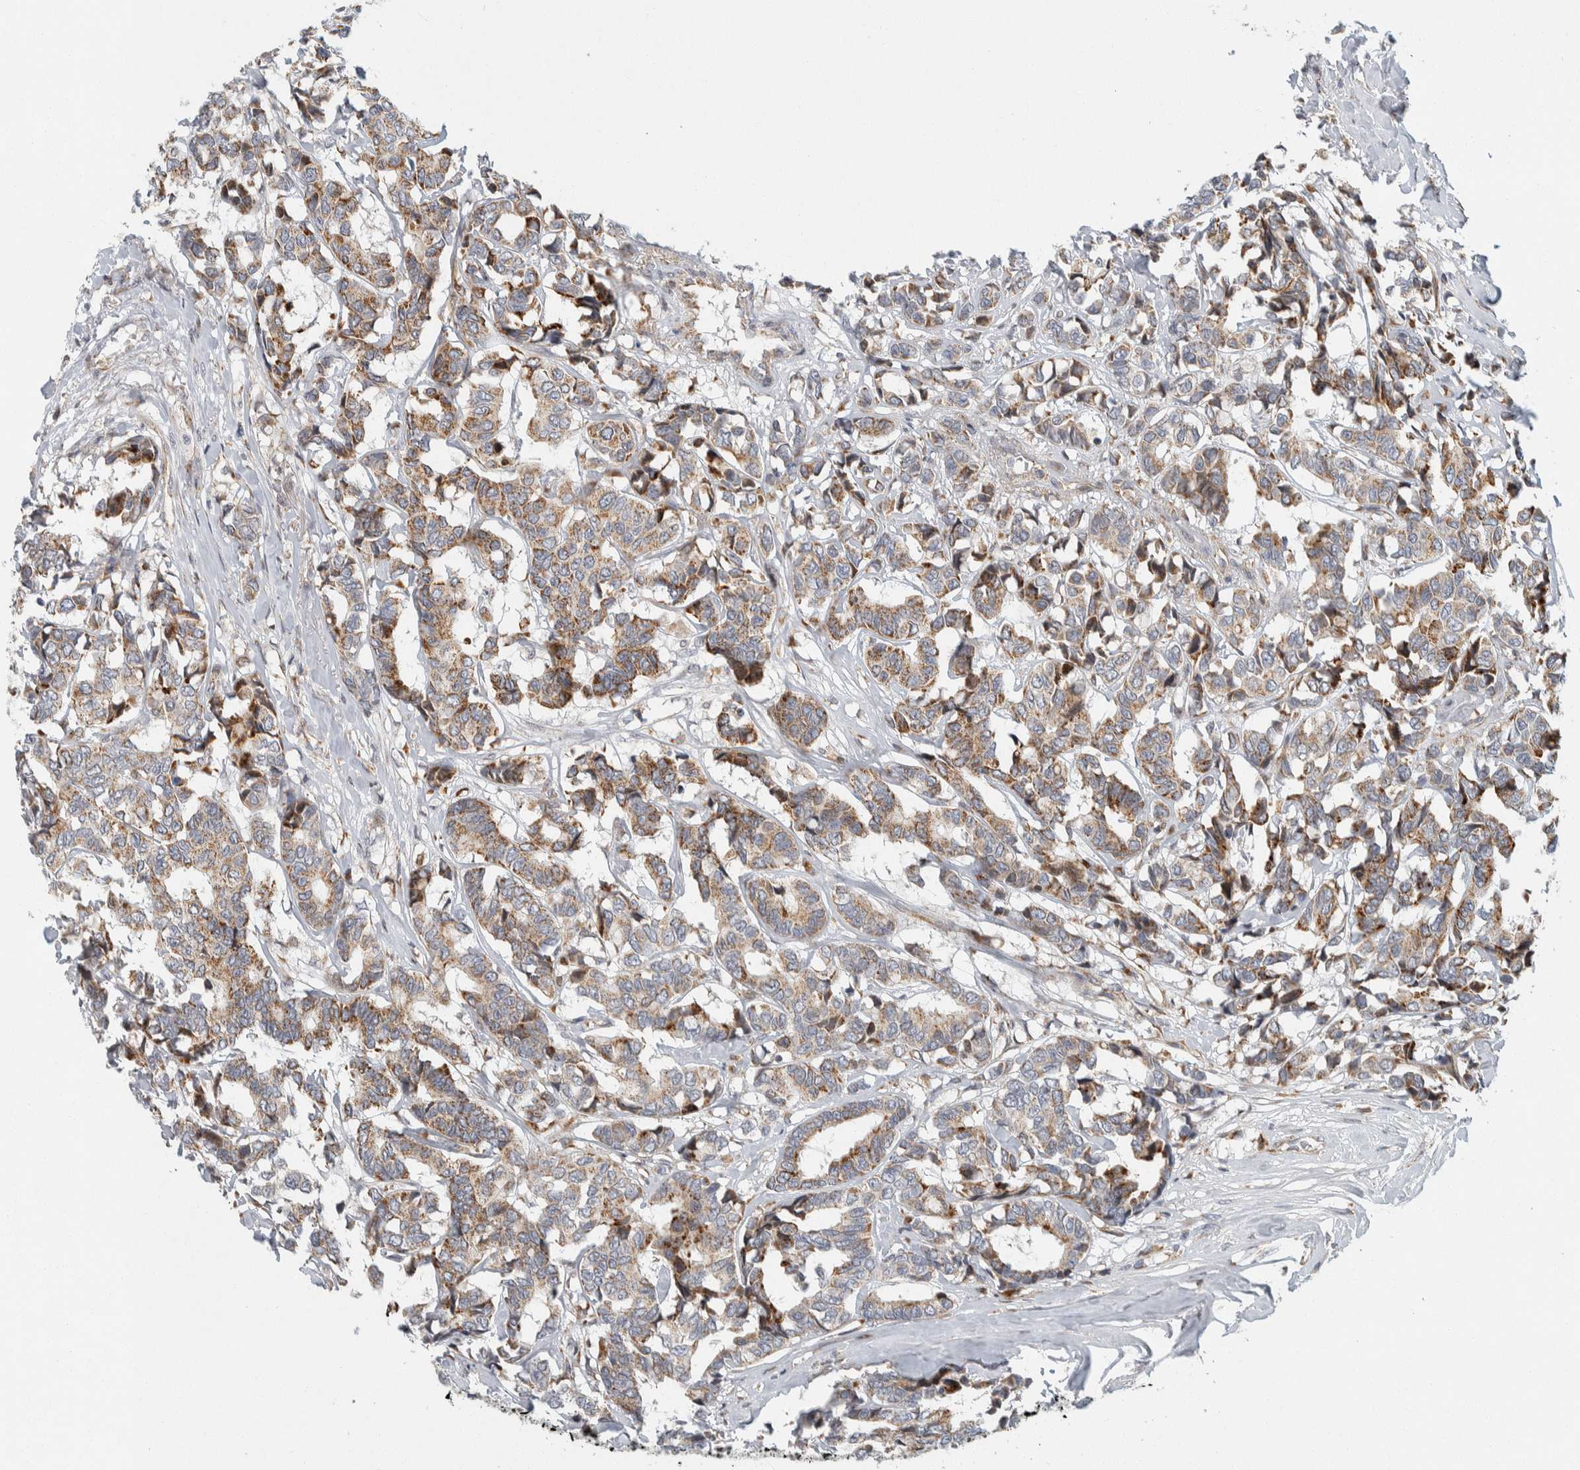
{"staining": {"intensity": "moderate", "quantity": "25%-75%", "location": "cytoplasmic/membranous"}, "tissue": "breast cancer", "cell_type": "Tumor cells", "image_type": "cancer", "snomed": [{"axis": "morphology", "description": "Duct carcinoma"}, {"axis": "topography", "description": "Breast"}], "caption": "Protein staining by immunohistochemistry shows moderate cytoplasmic/membranous positivity in approximately 25%-75% of tumor cells in breast intraductal carcinoma.", "gene": "AFP", "patient": {"sex": "female", "age": 87}}